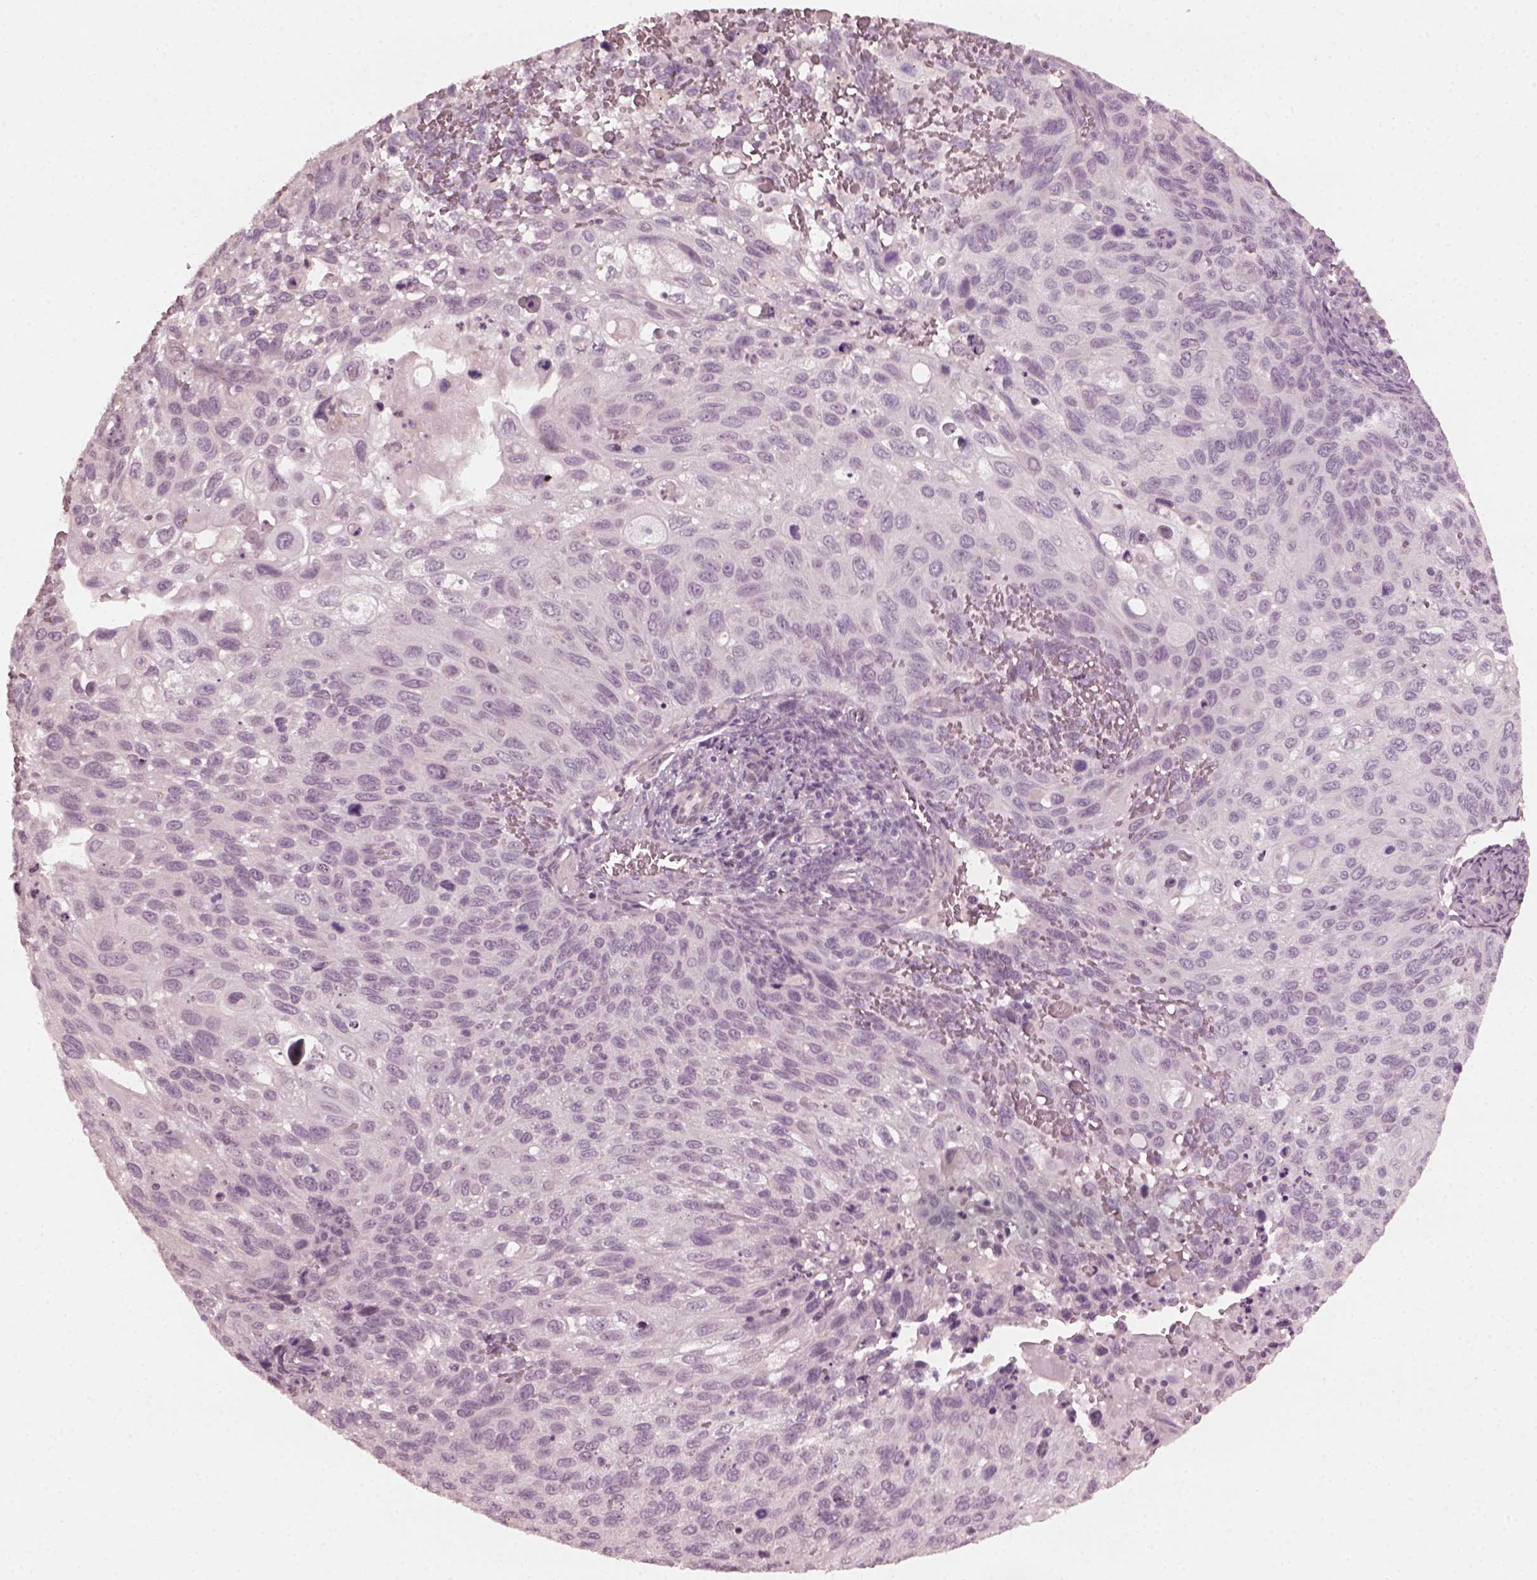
{"staining": {"intensity": "negative", "quantity": "none", "location": "none"}, "tissue": "cervical cancer", "cell_type": "Tumor cells", "image_type": "cancer", "snomed": [{"axis": "morphology", "description": "Squamous cell carcinoma, NOS"}, {"axis": "topography", "description": "Cervix"}], "caption": "Protein analysis of squamous cell carcinoma (cervical) reveals no significant staining in tumor cells.", "gene": "CCDC170", "patient": {"sex": "female", "age": 70}}